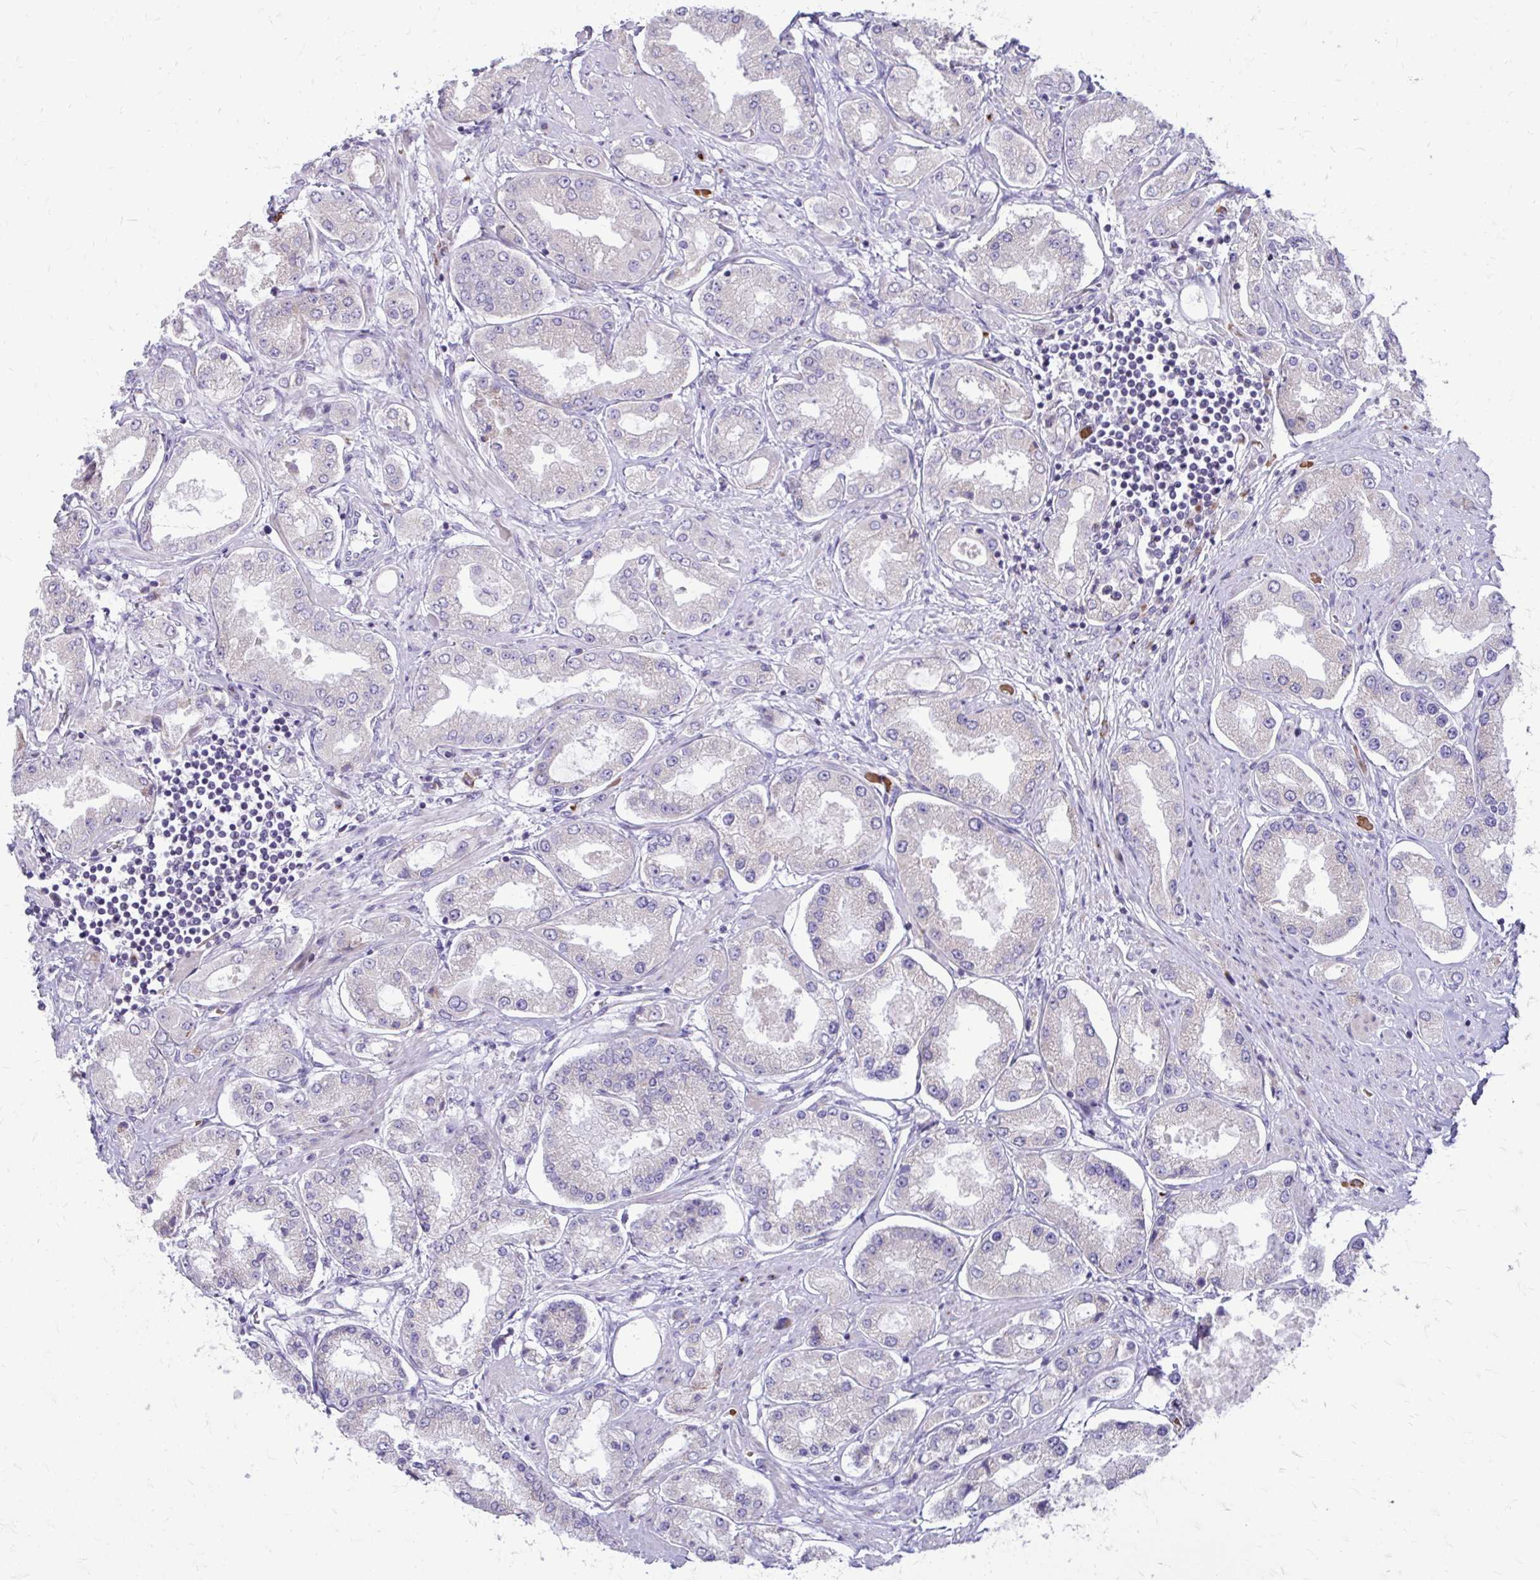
{"staining": {"intensity": "negative", "quantity": "none", "location": "none"}, "tissue": "prostate cancer", "cell_type": "Tumor cells", "image_type": "cancer", "snomed": [{"axis": "morphology", "description": "Adenocarcinoma, High grade"}, {"axis": "topography", "description": "Prostate"}], "caption": "Tumor cells show no significant positivity in prostate cancer.", "gene": "FUNDC2", "patient": {"sex": "male", "age": 69}}